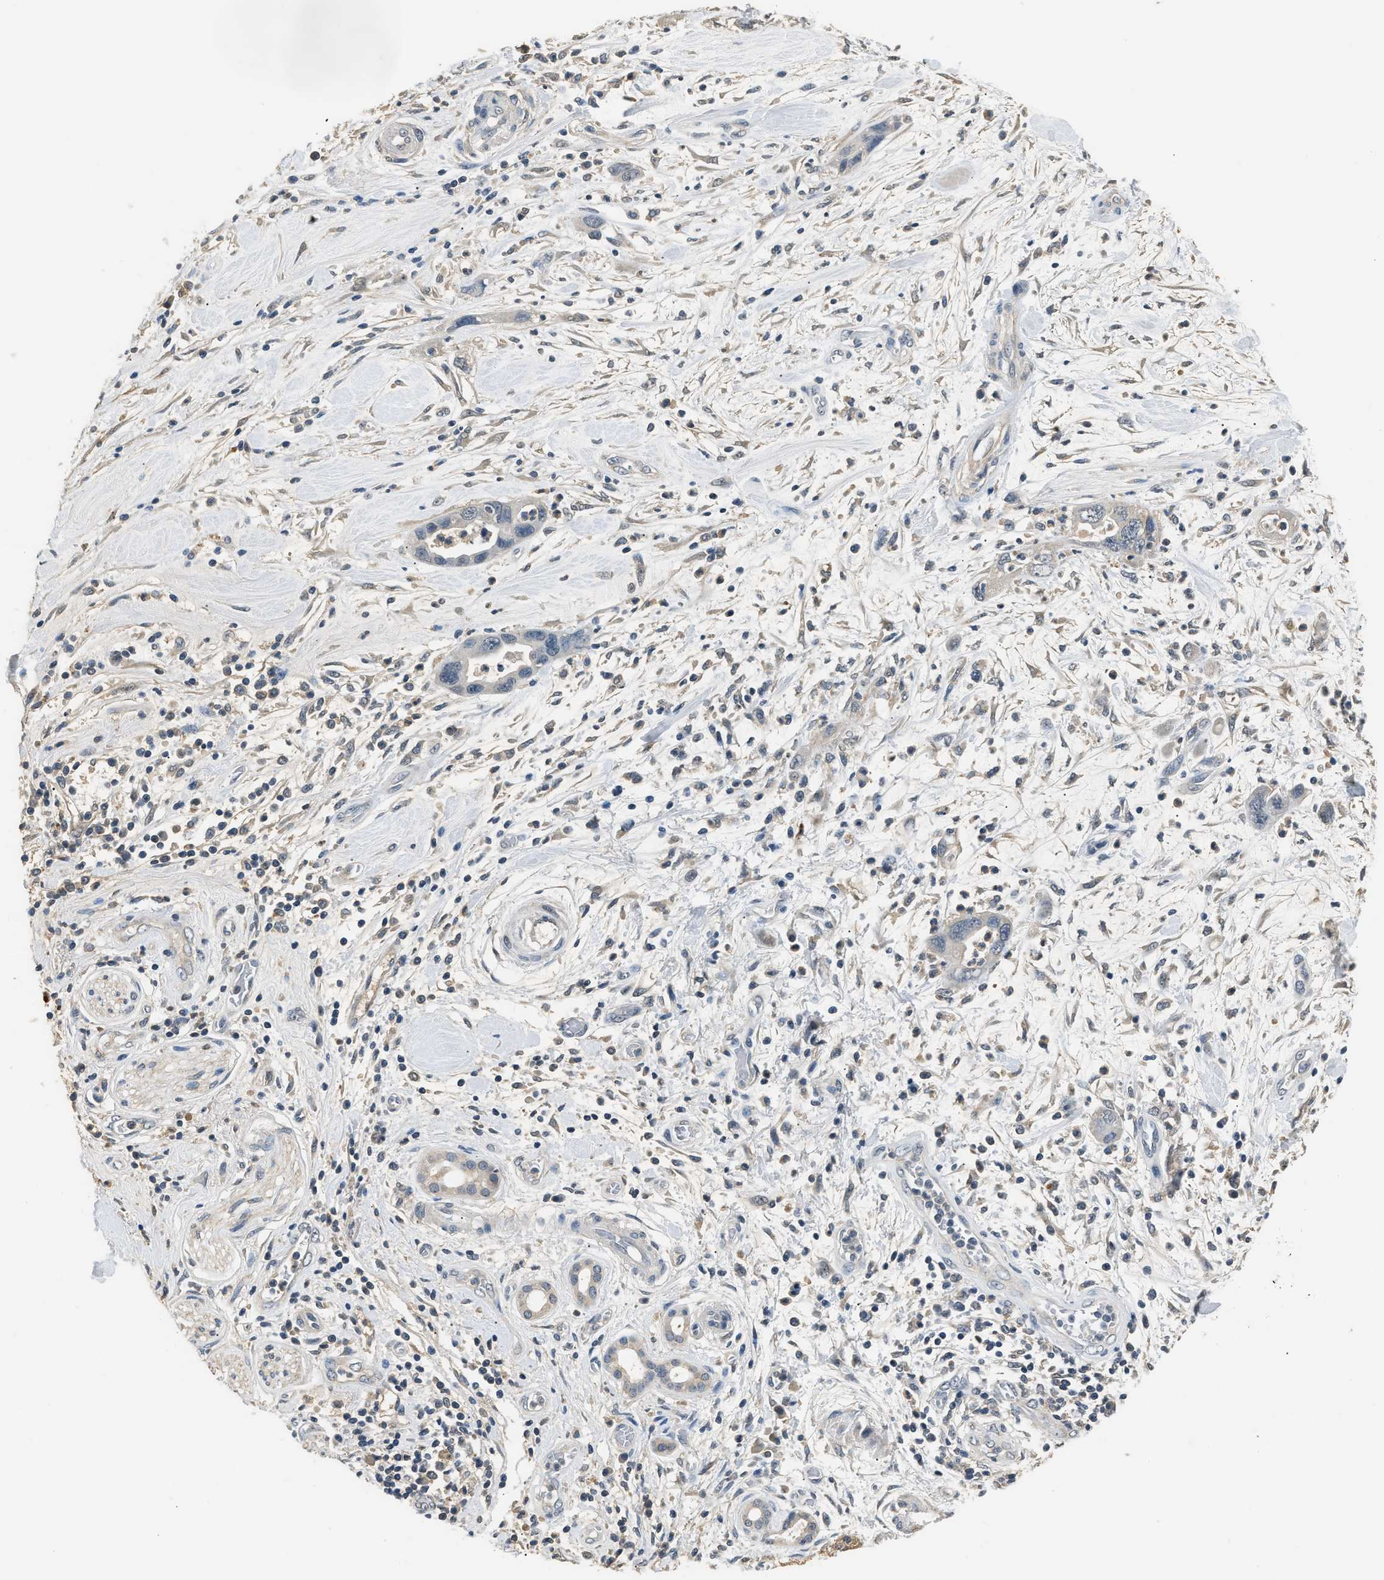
{"staining": {"intensity": "negative", "quantity": "none", "location": "none"}, "tissue": "pancreatic cancer", "cell_type": "Tumor cells", "image_type": "cancer", "snomed": [{"axis": "morphology", "description": "Adenocarcinoma, NOS"}, {"axis": "topography", "description": "Pancreas"}], "caption": "High magnification brightfield microscopy of pancreatic cancer (adenocarcinoma) stained with DAB (brown) and counterstained with hematoxylin (blue): tumor cells show no significant expression.", "gene": "INHA", "patient": {"sex": "female", "age": 70}}